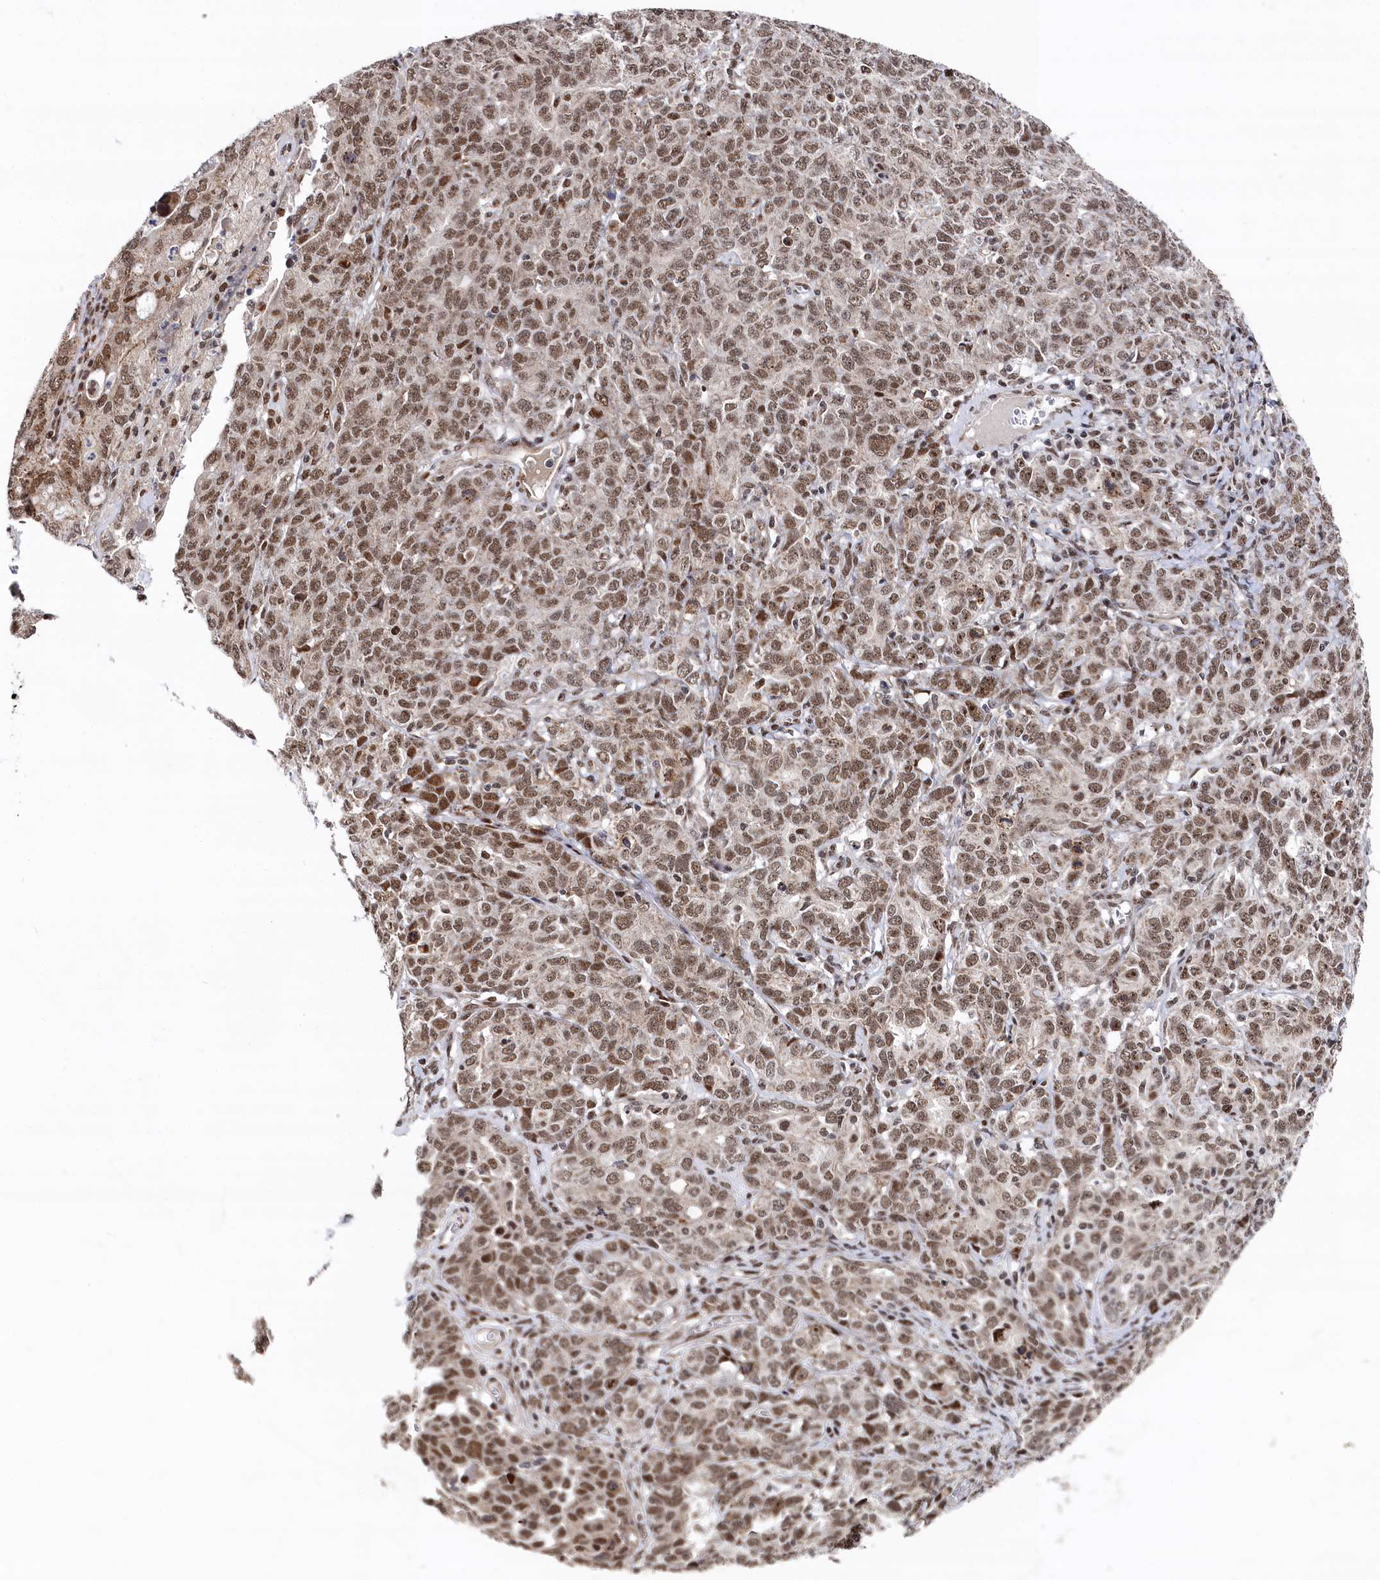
{"staining": {"intensity": "moderate", "quantity": ">75%", "location": "nuclear"}, "tissue": "ovarian cancer", "cell_type": "Tumor cells", "image_type": "cancer", "snomed": [{"axis": "morphology", "description": "Carcinoma, endometroid"}, {"axis": "topography", "description": "Ovary"}], "caption": "Immunohistochemical staining of ovarian cancer (endometroid carcinoma) shows medium levels of moderate nuclear positivity in approximately >75% of tumor cells. (DAB IHC, brown staining for protein, blue staining for nuclei).", "gene": "BUB3", "patient": {"sex": "female", "age": 62}}